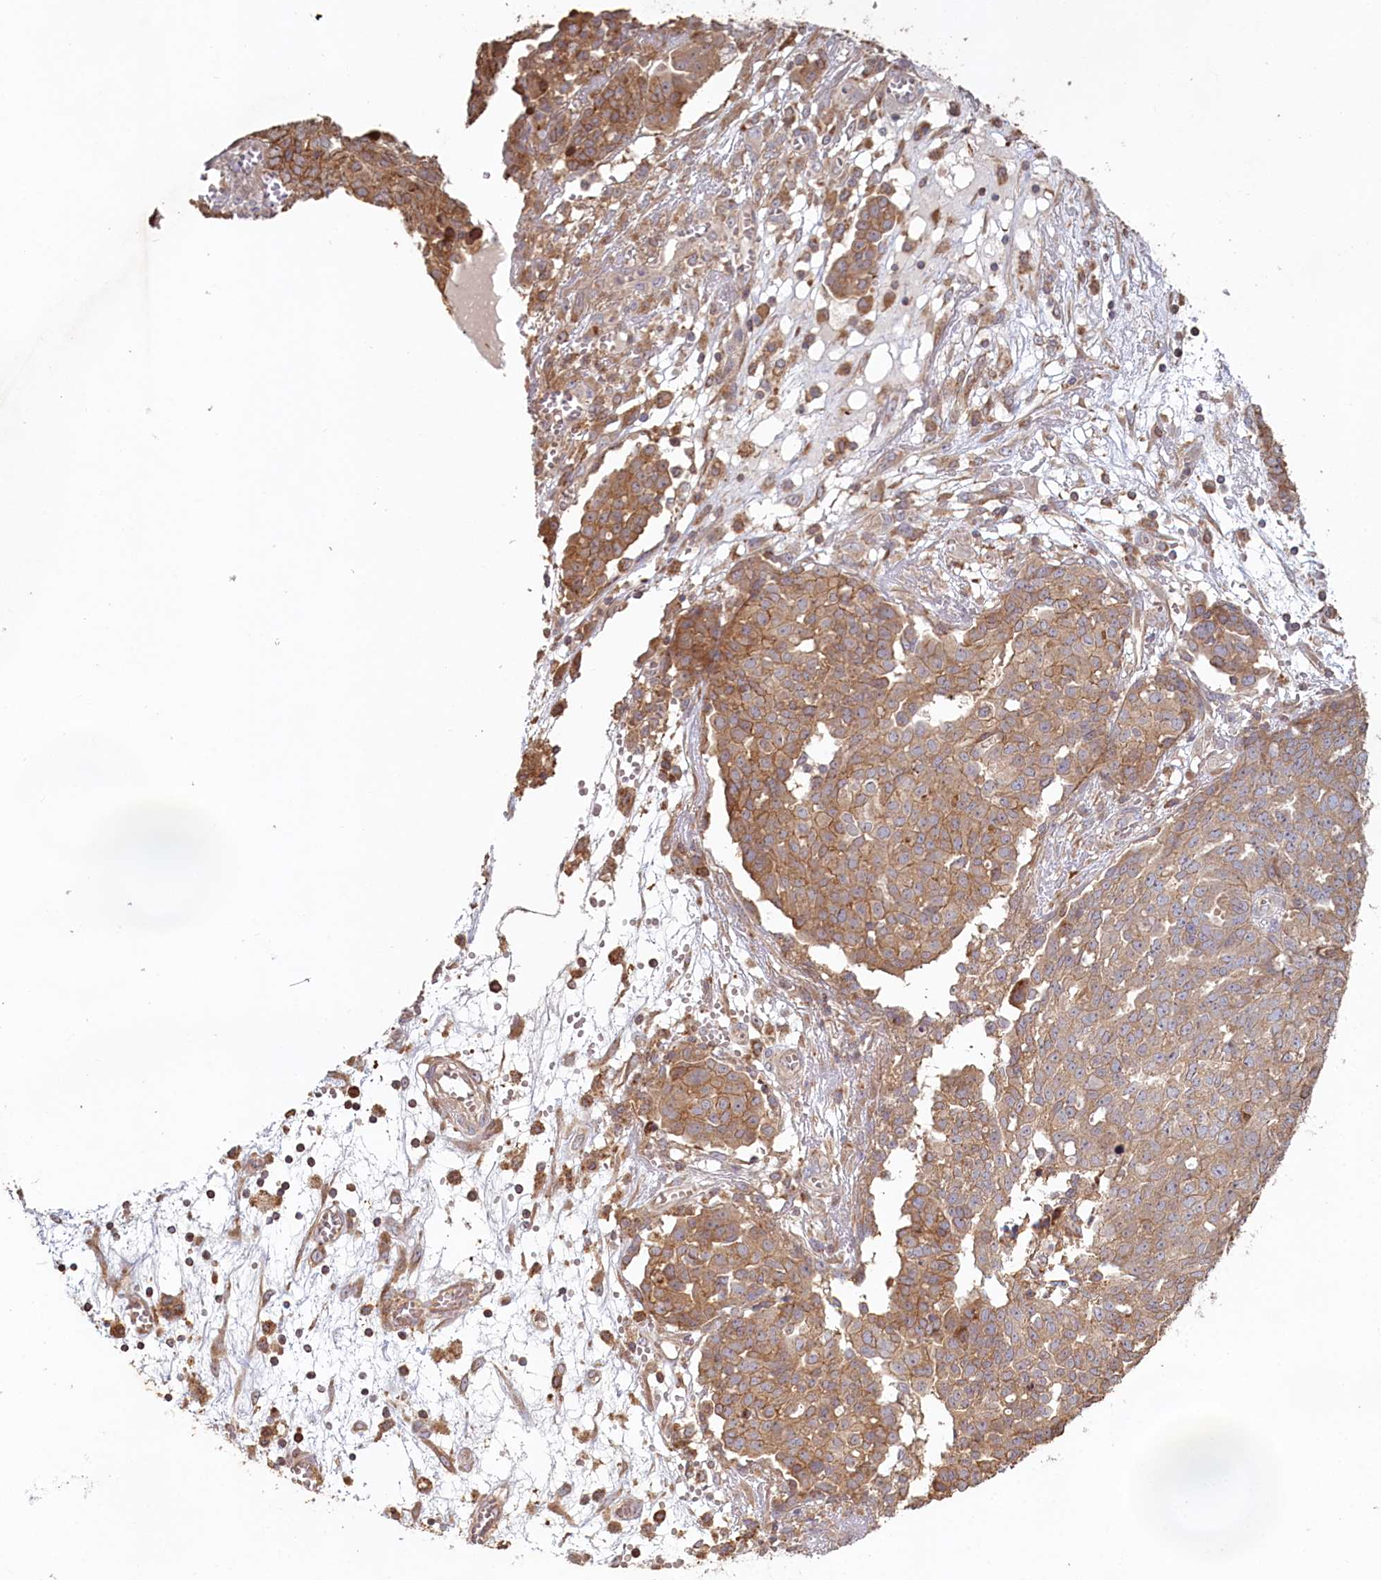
{"staining": {"intensity": "moderate", "quantity": ">75%", "location": "cytoplasmic/membranous"}, "tissue": "ovarian cancer", "cell_type": "Tumor cells", "image_type": "cancer", "snomed": [{"axis": "morphology", "description": "Cystadenocarcinoma, serous, NOS"}, {"axis": "topography", "description": "Soft tissue"}, {"axis": "topography", "description": "Ovary"}], "caption": "Tumor cells display medium levels of moderate cytoplasmic/membranous expression in approximately >75% of cells in human ovarian cancer (serous cystadenocarcinoma).", "gene": "HAL", "patient": {"sex": "female", "age": 57}}